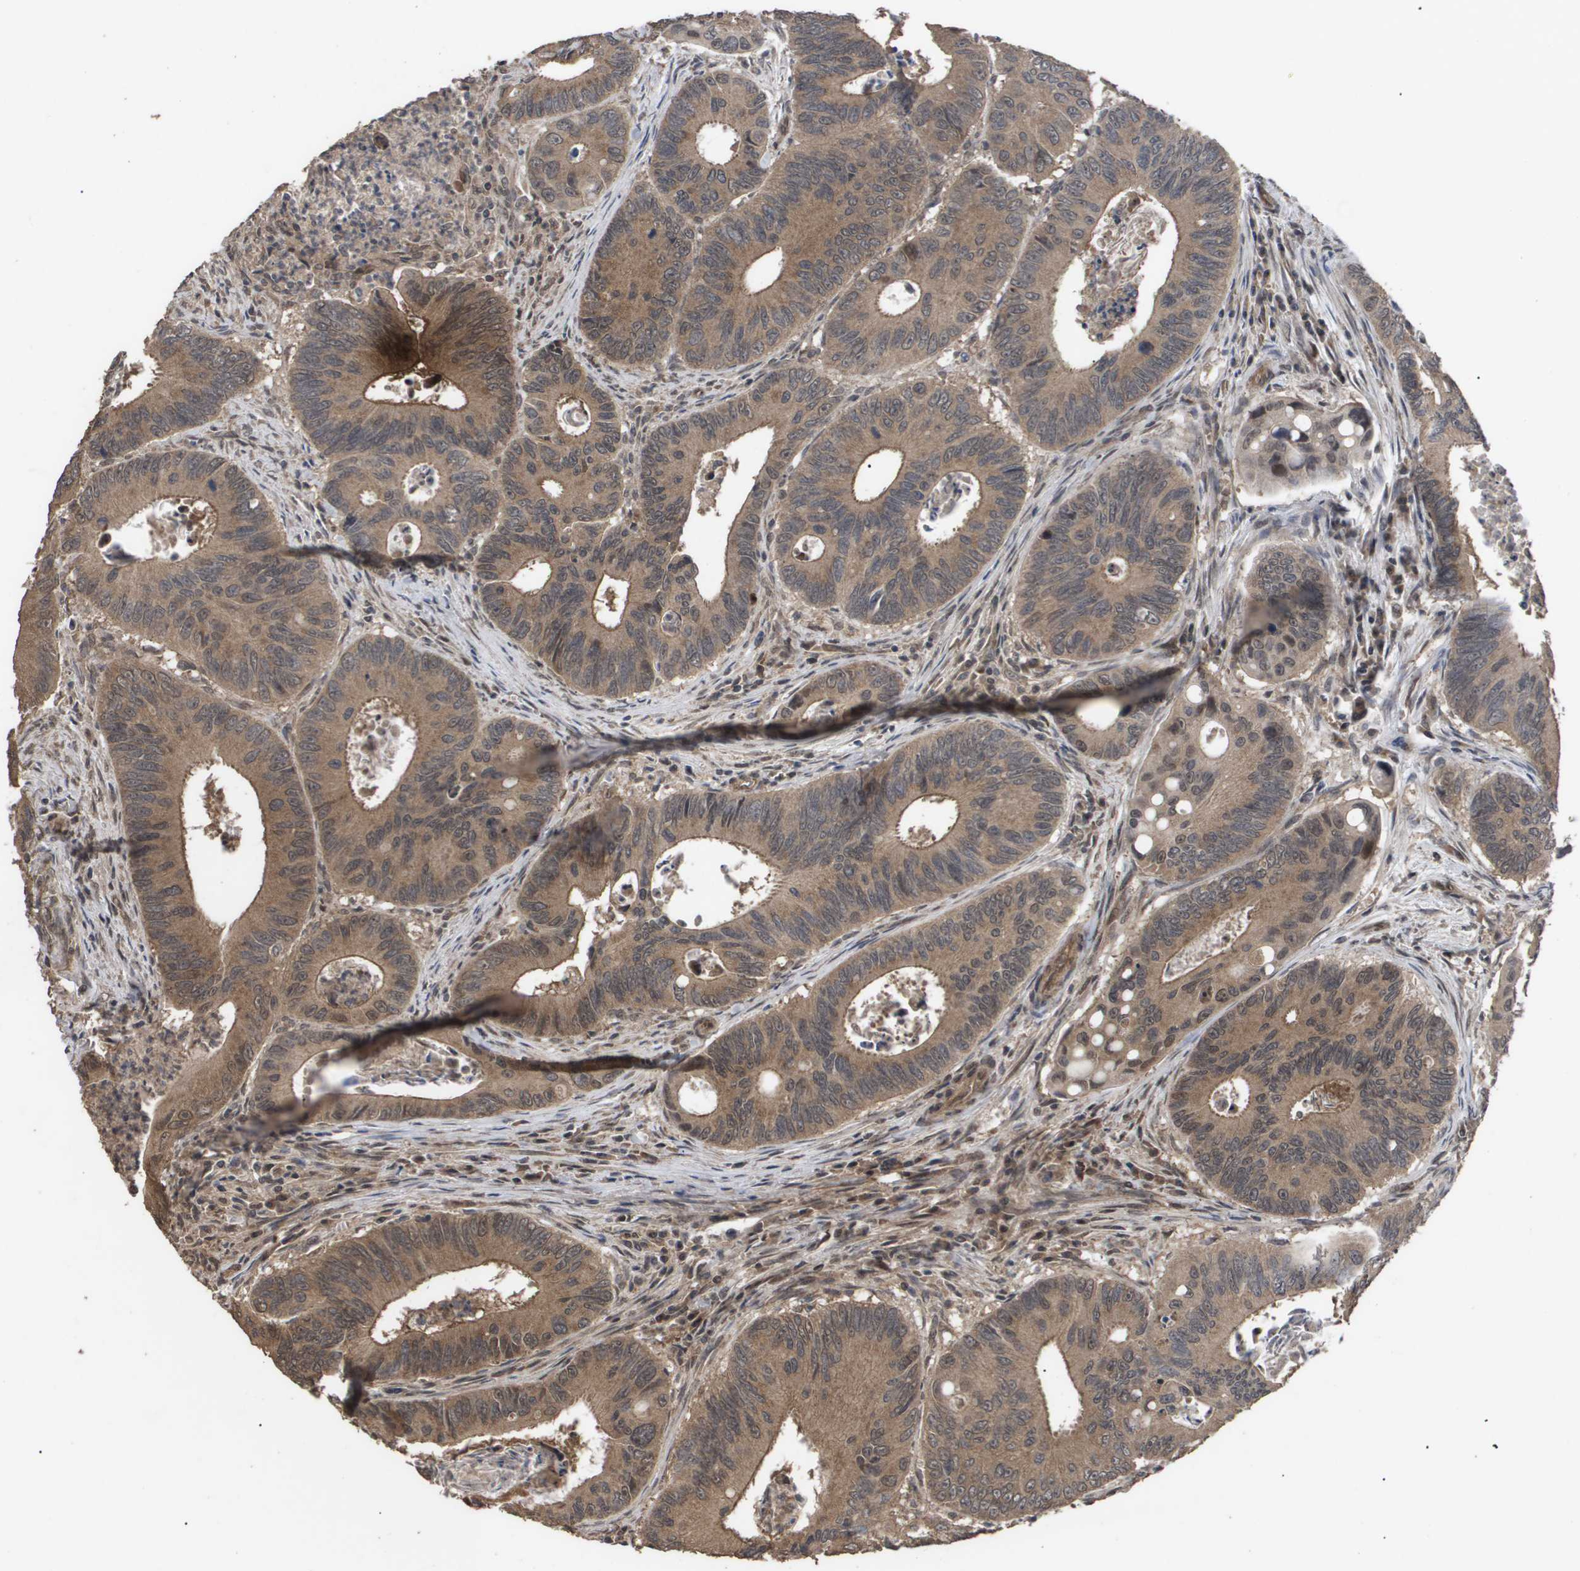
{"staining": {"intensity": "moderate", "quantity": ">75%", "location": "cytoplasmic/membranous"}, "tissue": "colorectal cancer", "cell_type": "Tumor cells", "image_type": "cancer", "snomed": [{"axis": "morphology", "description": "Inflammation, NOS"}, {"axis": "morphology", "description": "Adenocarcinoma, NOS"}, {"axis": "topography", "description": "Colon"}], "caption": "Protein staining displays moderate cytoplasmic/membranous positivity in approximately >75% of tumor cells in colorectal adenocarcinoma. (brown staining indicates protein expression, while blue staining denotes nuclei).", "gene": "CUL5", "patient": {"sex": "male", "age": 72}}